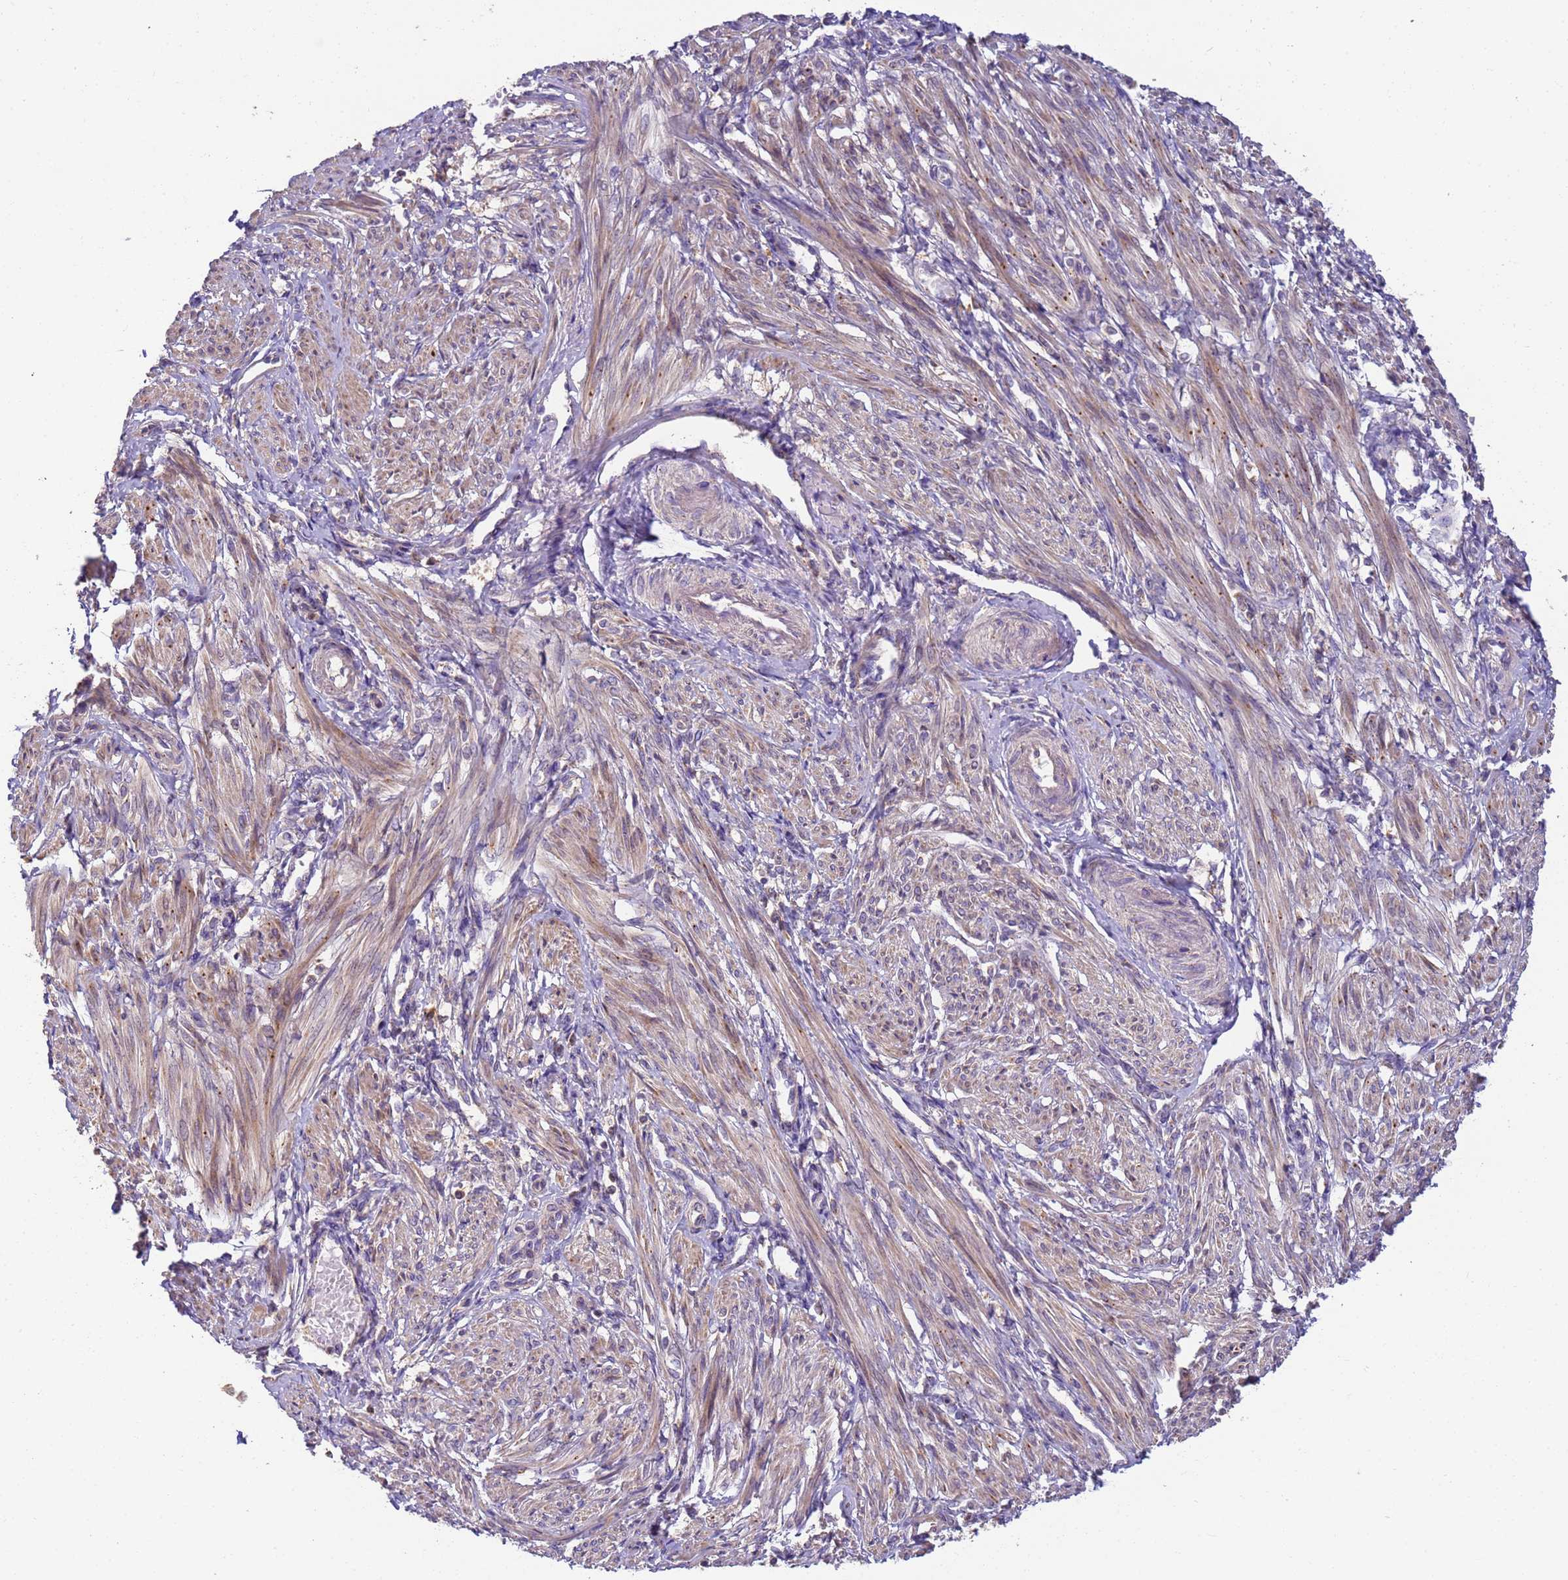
{"staining": {"intensity": "weak", "quantity": "25%-75%", "location": "cytoplasmic/membranous"}, "tissue": "smooth muscle", "cell_type": "Smooth muscle cells", "image_type": "normal", "snomed": [{"axis": "morphology", "description": "Normal tissue, NOS"}, {"axis": "topography", "description": "Smooth muscle"}], "caption": "A histopathology image showing weak cytoplasmic/membranous staining in about 25%-75% of smooth muscle cells in benign smooth muscle, as visualized by brown immunohistochemical staining.", "gene": "TIGAR", "patient": {"sex": "female", "age": 39}}